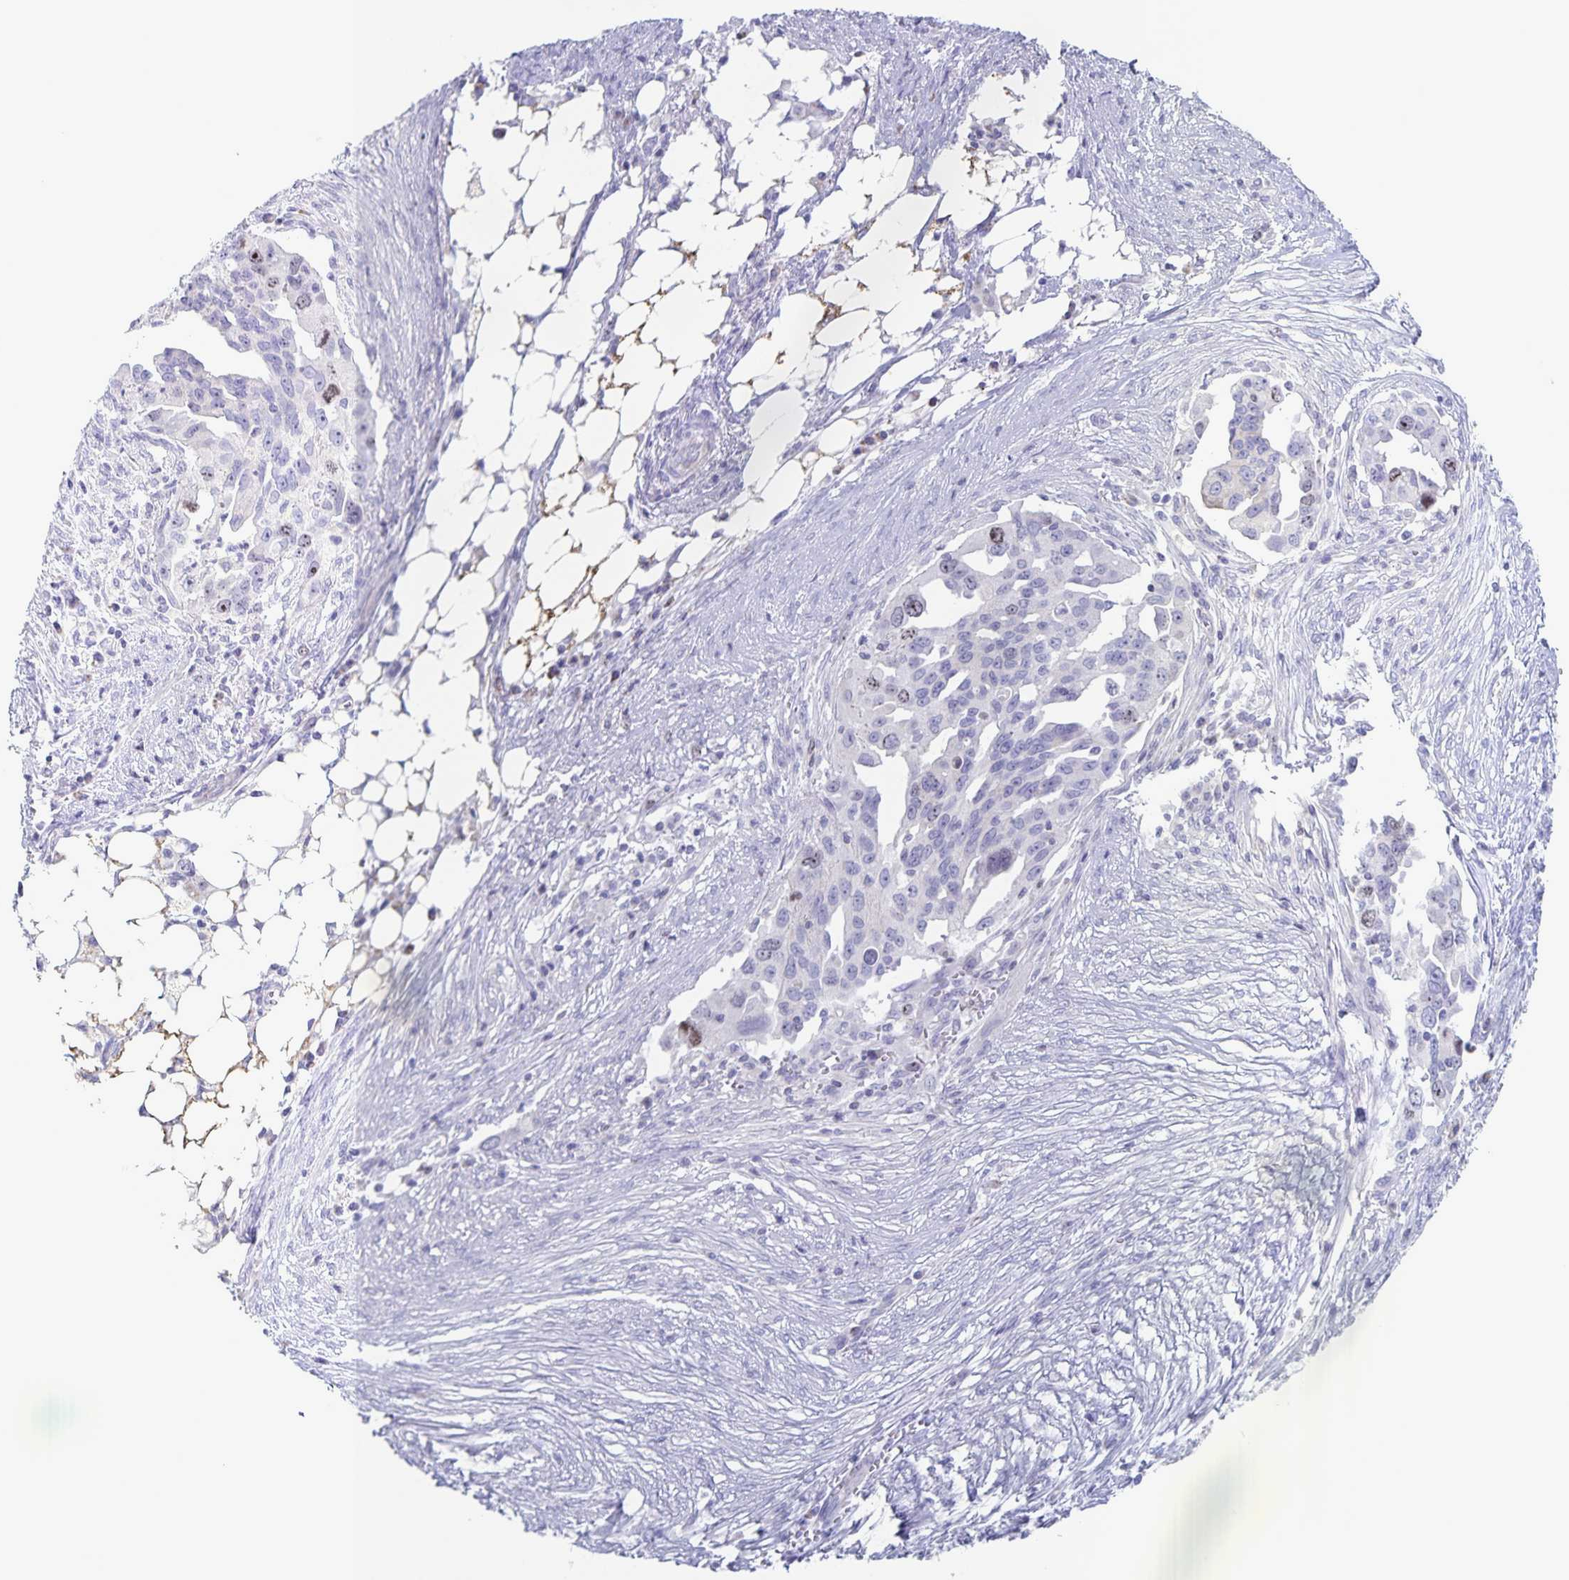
{"staining": {"intensity": "moderate", "quantity": "<25%", "location": "nuclear"}, "tissue": "ovarian cancer", "cell_type": "Tumor cells", "image_type": "cancer", "snomed": [{"axis": "morphology", "description": "Carcinoma, endometroid"}, {"axis": "morphology", "description": "Cystadenocarcinoma, serous, NOS"}, {"axis": "topography", "description": "Ovary"}], "caption": "An image of human ovarian cancer stained for a protein demonstrates moderate nuclear brown staining in tumor cells.", "gene": "CENPH", "patient": {"sex": "female", "age": 45}}